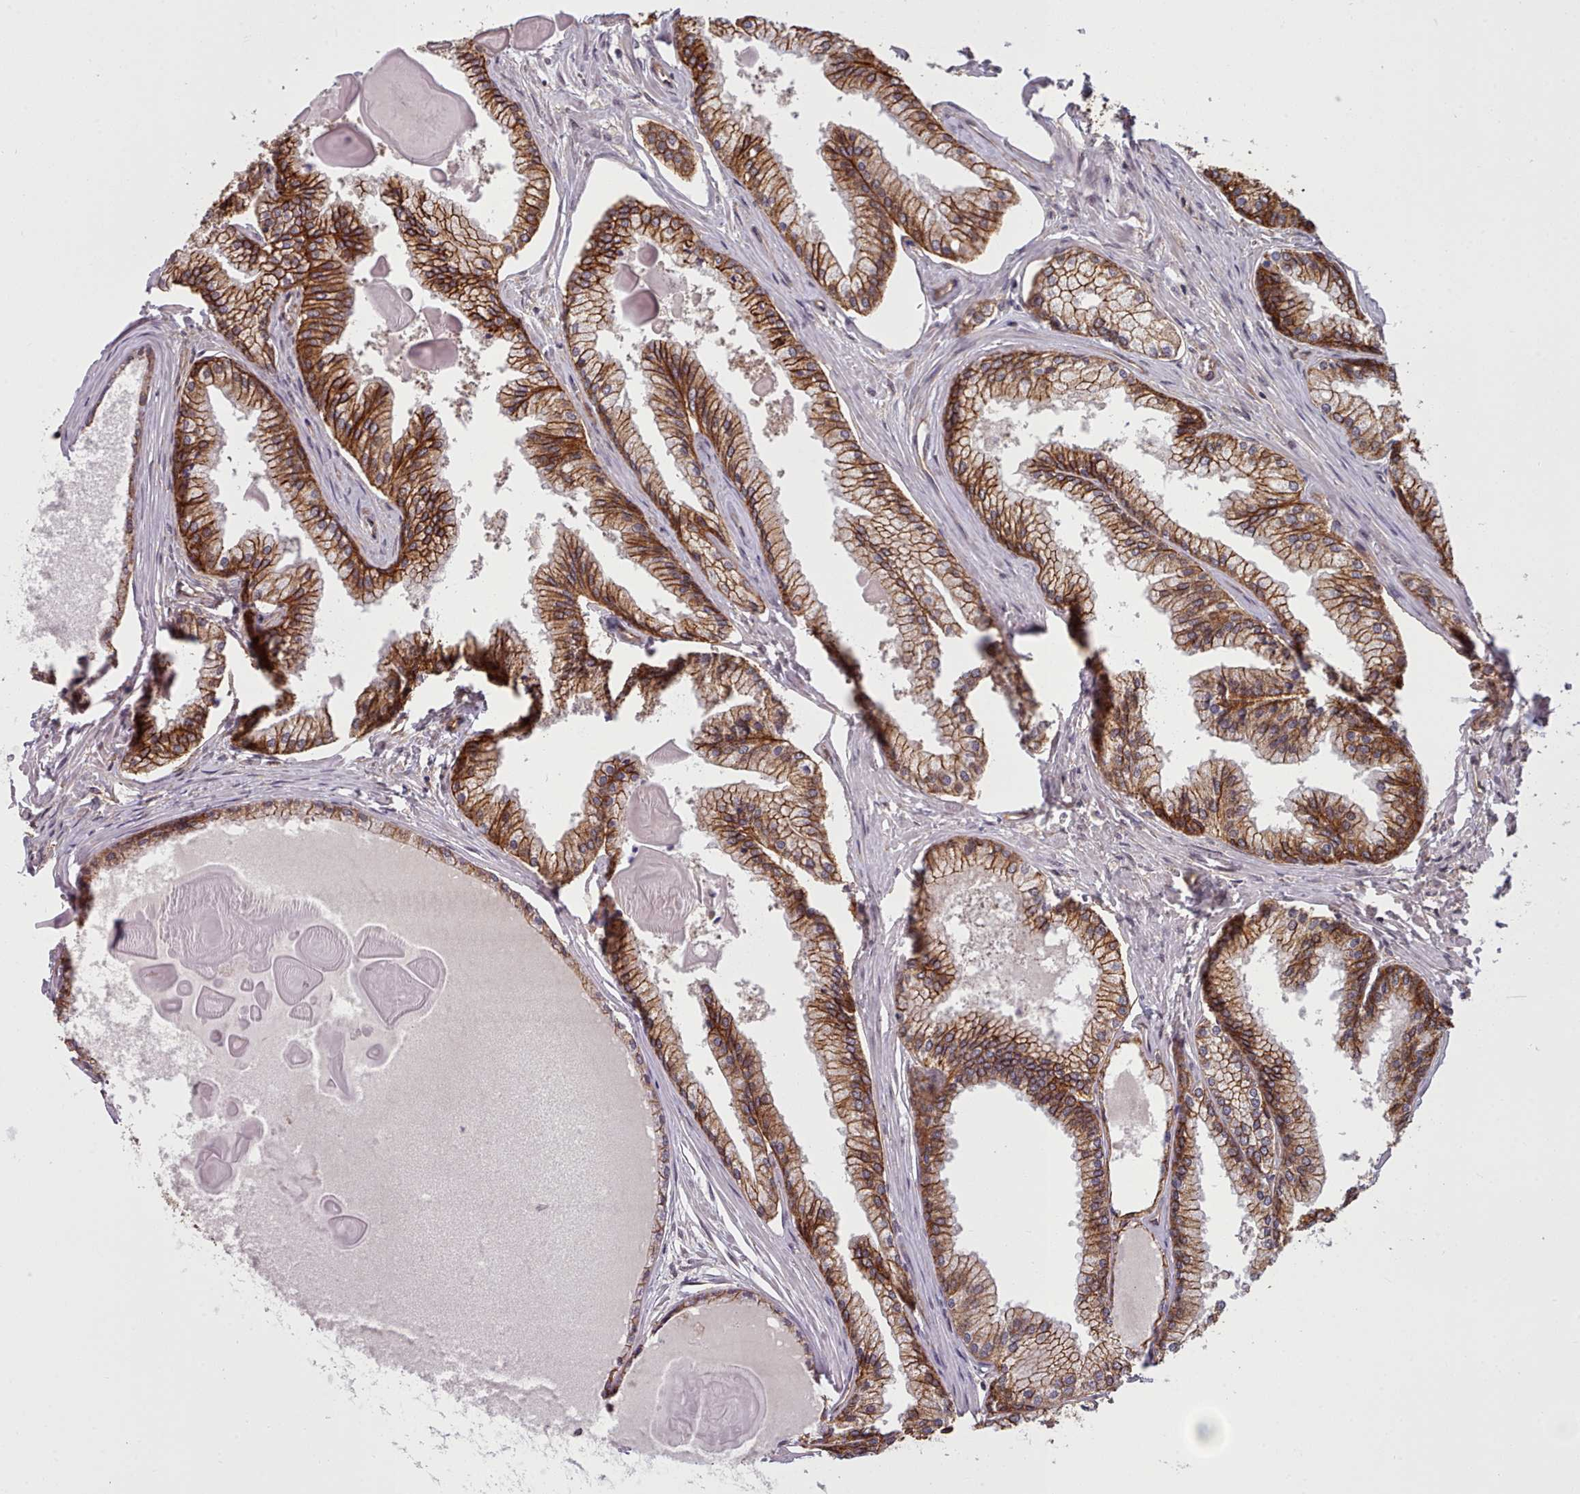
{"staining": {"intensity": "strong", "quantity": ">75%", "location": "cytoplasmic/membranous"}, "tissue": "prostate cancer", "cell_type": "Tumor cells", "image_type": "cancer", "snomed": [{"axis": "morphology", "description": "Adenocarcinoma, High grade"}, {"axis": "topography", "description": "Prostate"}], "caption": "Protein staining reveals strong cytoplasmic/membranous expression in about >75% of tumor cells in prostate cancer (adenocarcinoma (high-grade)). The protein of interest is shown in brown color, while the nuclei are stained blue.", "gene": "MRPL46", "patient": {"sex": "male", "age": 68}}